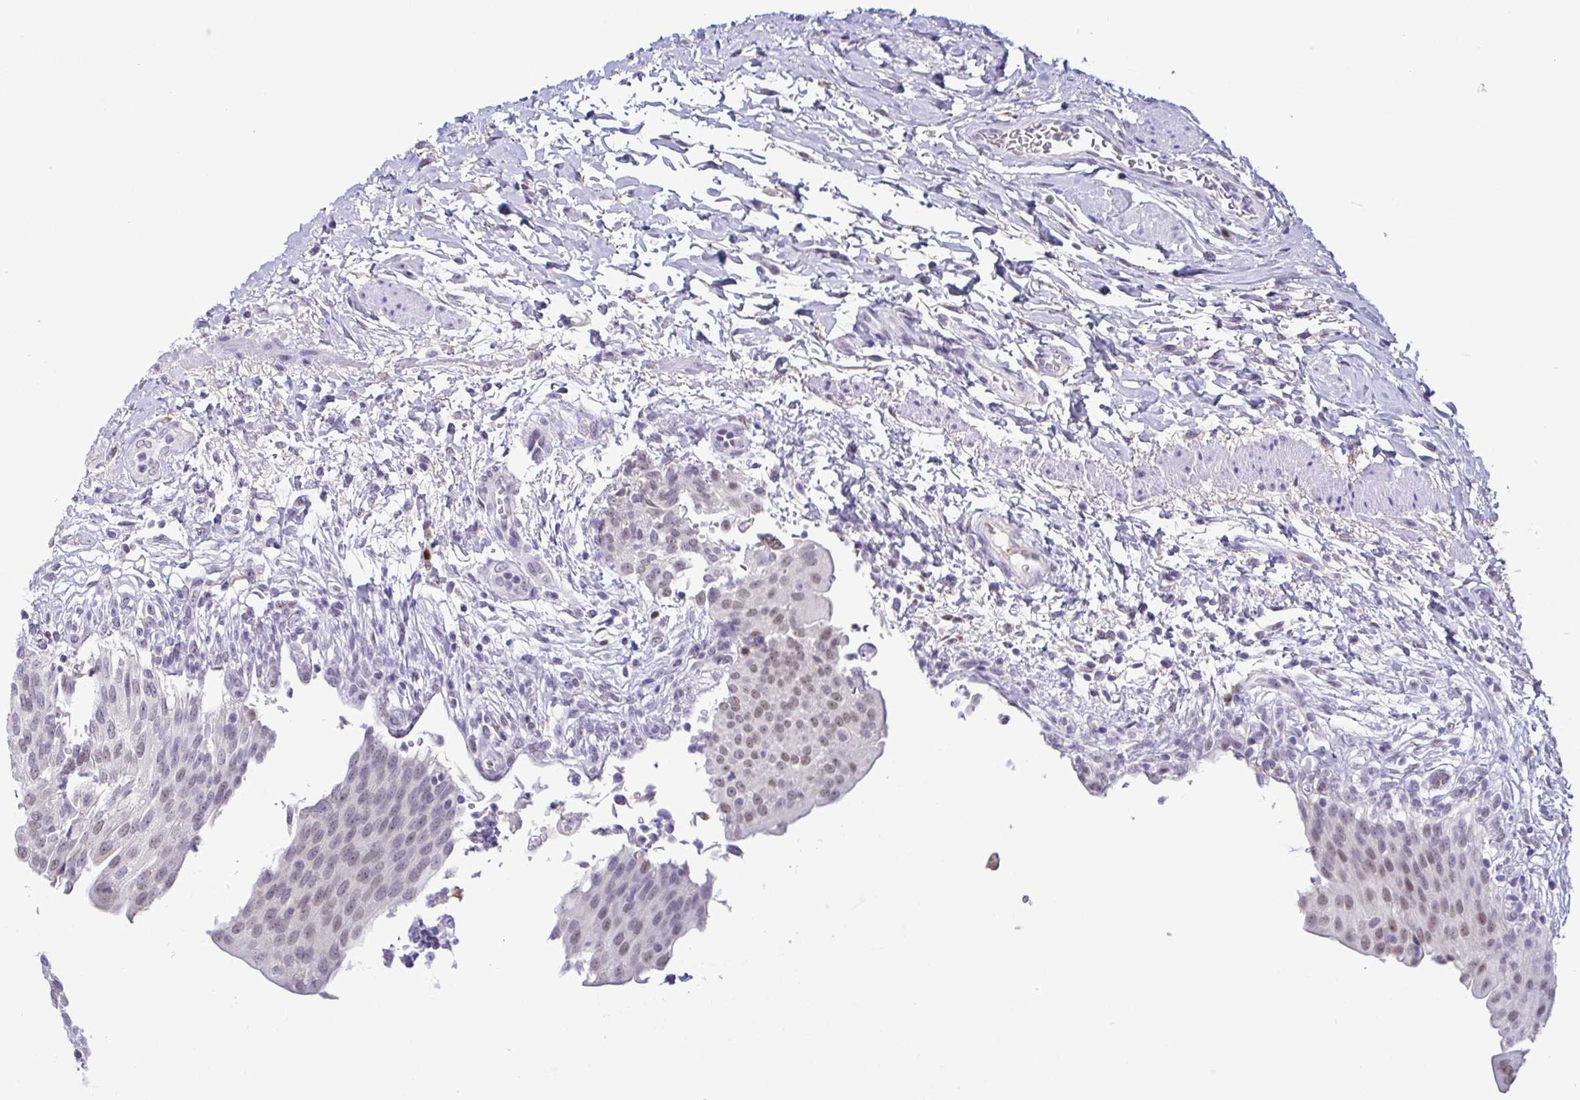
{"staining": {"intensity": "weak", "quantity": "25%-75%", "location": "nuclear"}, "tissue": "urinary bladder", "cell_type": "Urothelial cells", "image_type": "normal", "snomed": [{"axis": "morphology", "description": "Normal tissue, NOS"}, {"axis": "topography", "description": "Urinary bladder"}, {"axis": "topography", "description": "Peripheral nerve tissue"}], "caption": "This image demonstrates IHC staining of benign human urinary bladder, with low weak nuclear staining in approximately 25%-75% of urothelial cells.", "gene": "TCF3", "patient": {"sex": "female", "age": 60}}